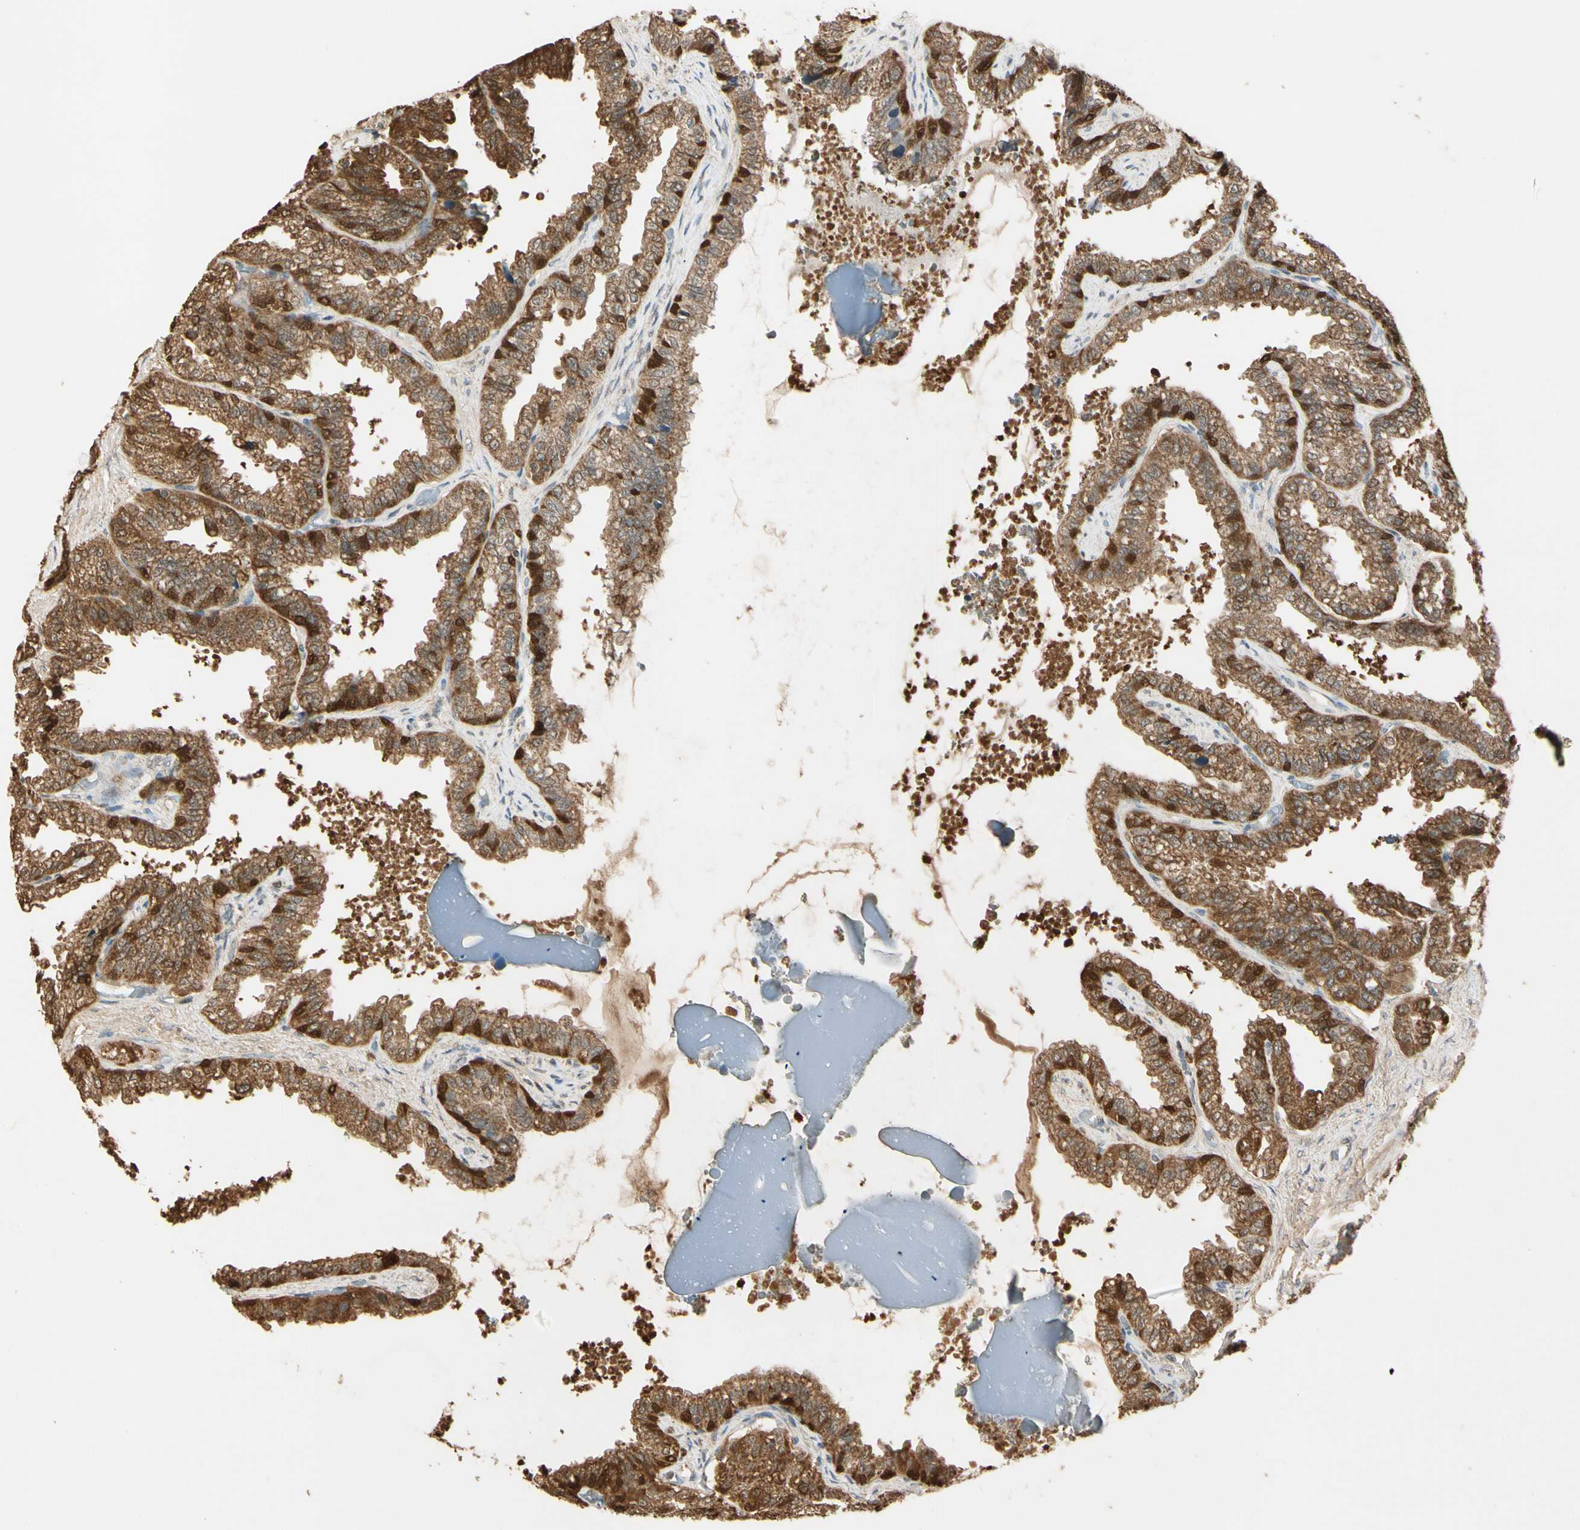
{"staining": {"intensity": "moderate", "quantity": ">75%", "location": "cytoplasmic/membranous,nuclear"}, "tissue": "seminal vesicle", "cell_type": "Glandular cells", "image_type": "normal", "snomed": [{"axis": "morphology", "description": "Normal tissue, NOS"}, {"axis": "topography", "description": "Seminal veicle"}], "caption": "About >75% of glandular cells in benign seminal vesicle reveal moderate cytoplasmic/membranous,nuclear protein positivity as visualized by brown immunohistochemical staining.", "gene": "PRDX5", "patient": {"sex": "male", "age": 46}}